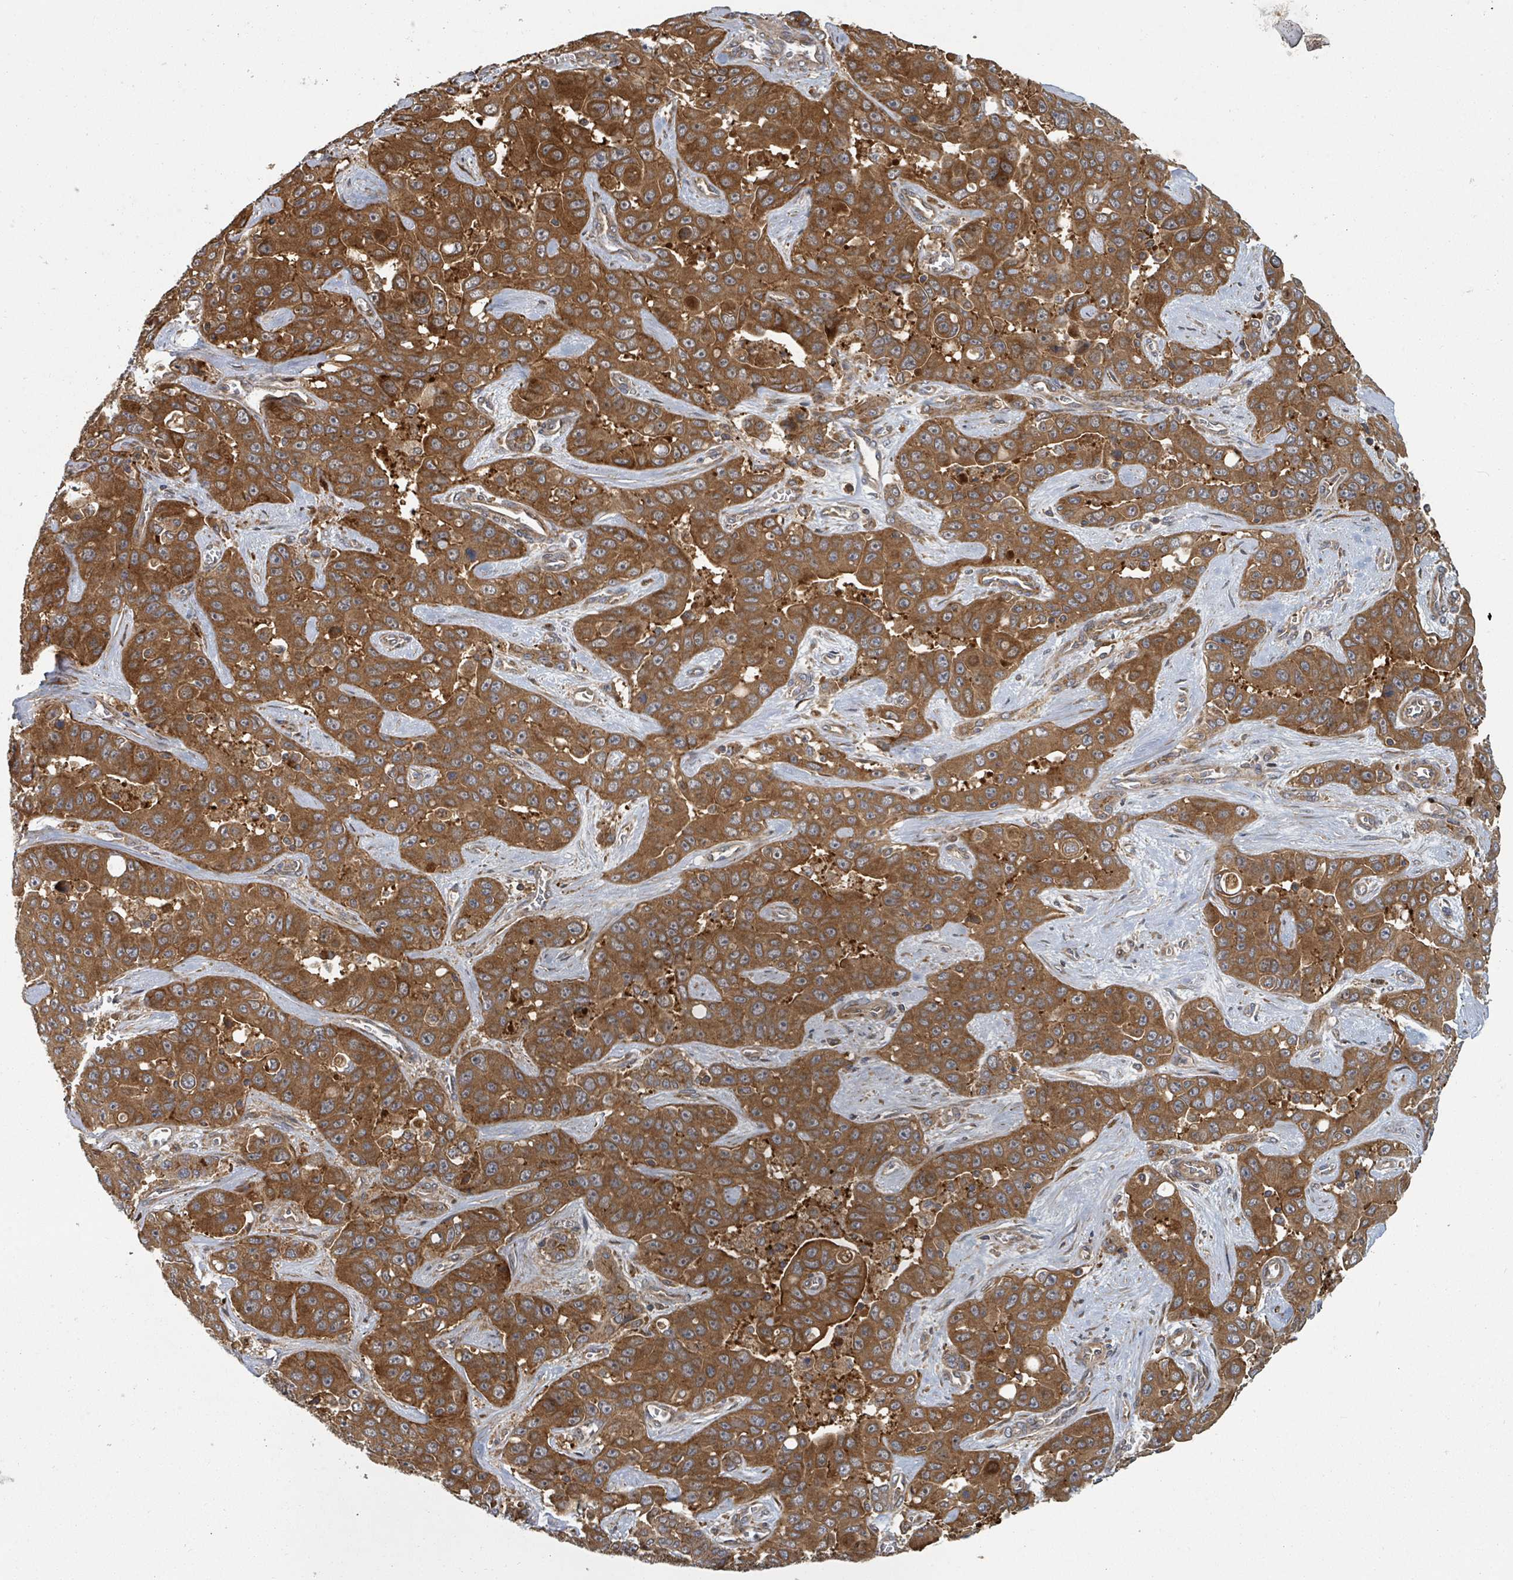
{"staining": {"intensity": "strong", "quantity": ">75%", "location": "cytoplasmic/membranous"}, "tissue": "liver cancer", "cell_type": "Tumor cells", "image_type": "cancer", "snomed": [{"axis": "morphology", "description": "Cholangiocarcinoma"}, {"axis": "topography", "description": "Liver"}], "caption": "The photomicrograph exhibits immunohistochemical staining of cholangiocarcinoma (liver). There is strong cytoplasmic/membranous positivity is appreciated in about >75% of tumor cells. (Stains: DAB in brown, nuclei in blue, Microscopy: brightfield microscopy at high magnification).", "gene": "DPM1", "patient": {"sex": "female", "age": 52}}